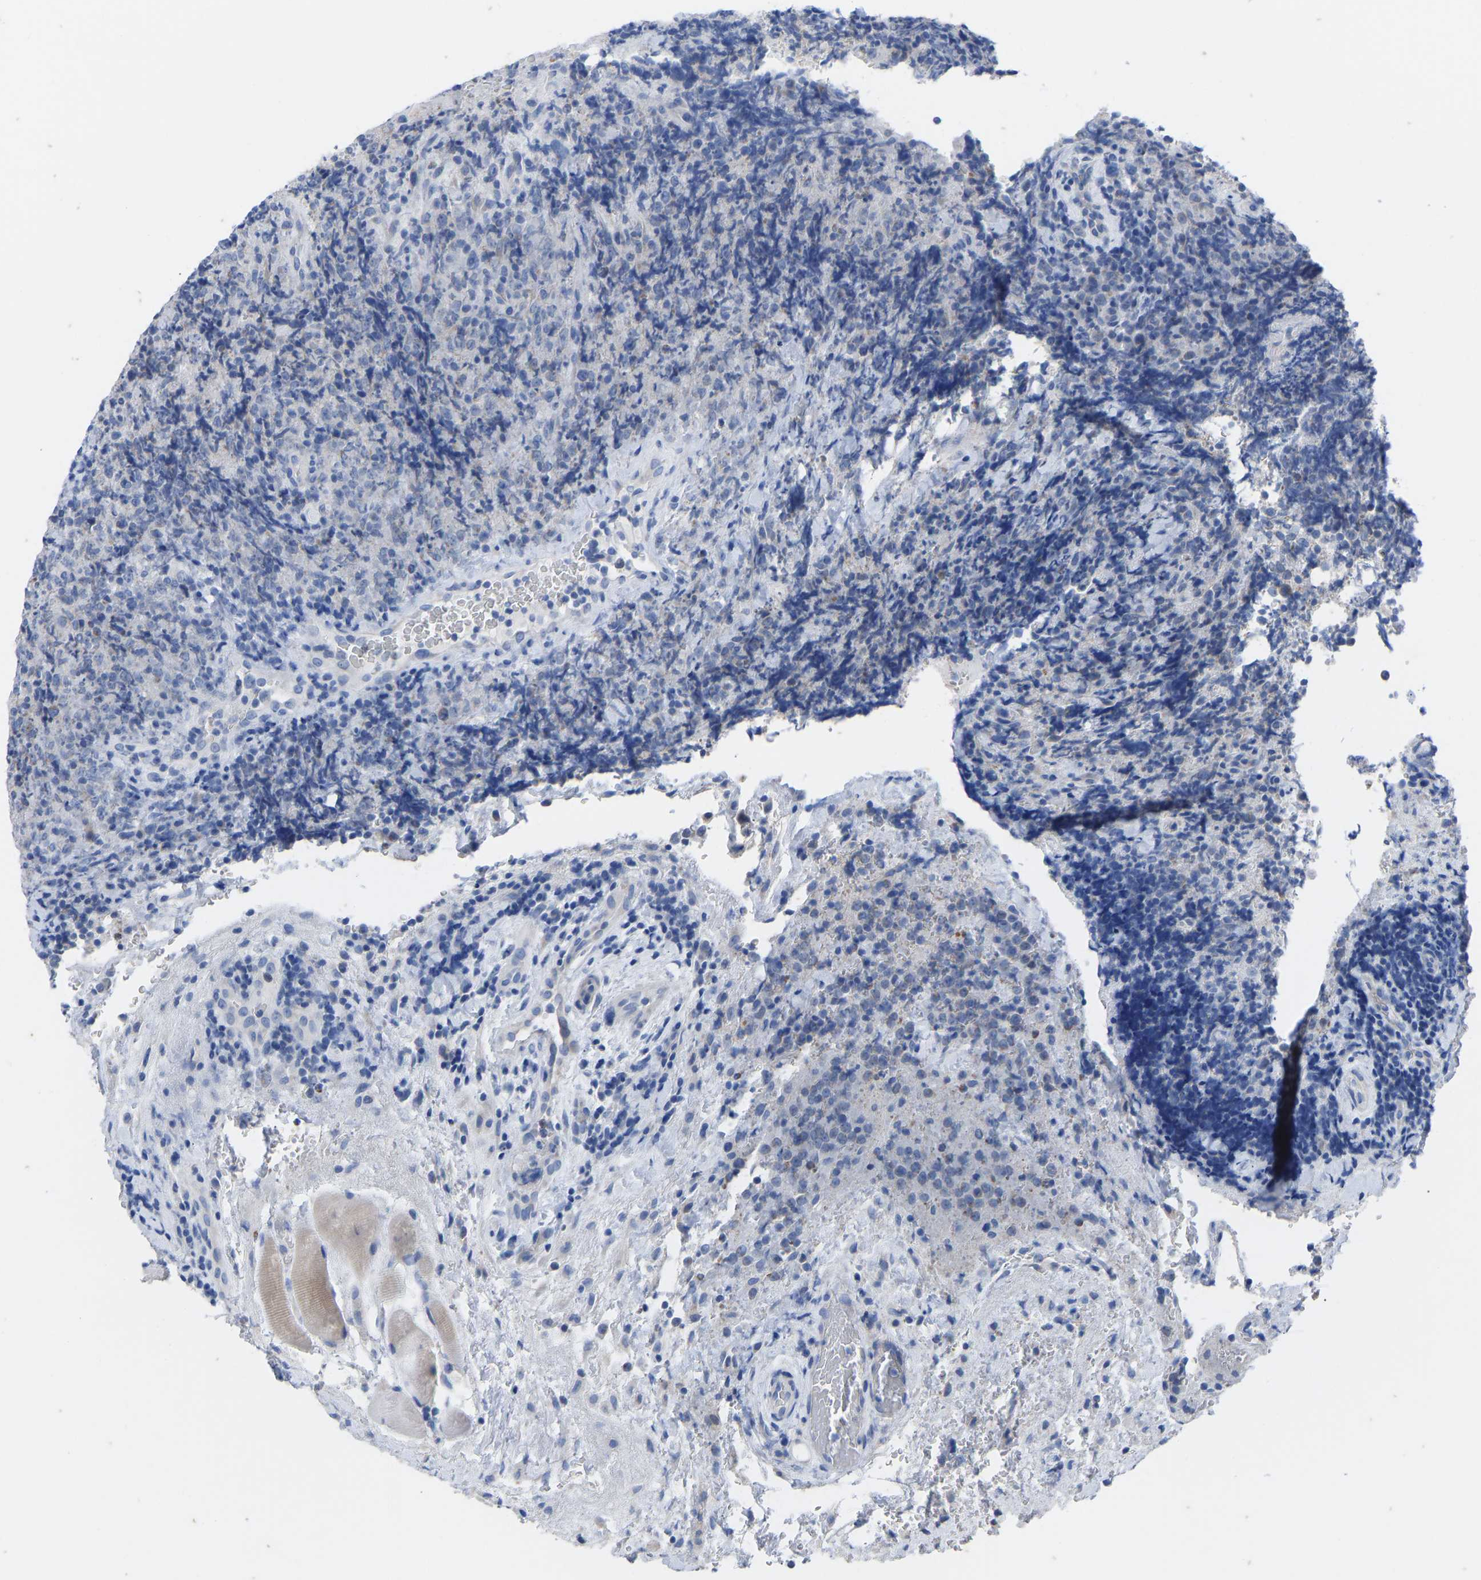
{"staining": {"intensity": "negative", "quantity": "none", "location": "none"}, "tissue": "lymphoma", "cell_type": "Tumor cells", "image_type": "cancer", "snomed": [{"axis": "morphology", "description": "Malignant lymphoma, non-Hodgkin's type, High grade"}, {"axis": "topography", "description": "Tonsil"}], "caption": "Immunohistochemistry (IHC) image of neoplastic tissue: human malignant lymphoma, non-Hodgkin's type (high-grade) stained with DAB demonstrates no significant protein staining in tumor cells. (Brightfield microscopy of DAB immunohistochemistry (IHC) at high magnification).", "gene": "OLIG2", "patient": {"sex": "female", "age": 36}}